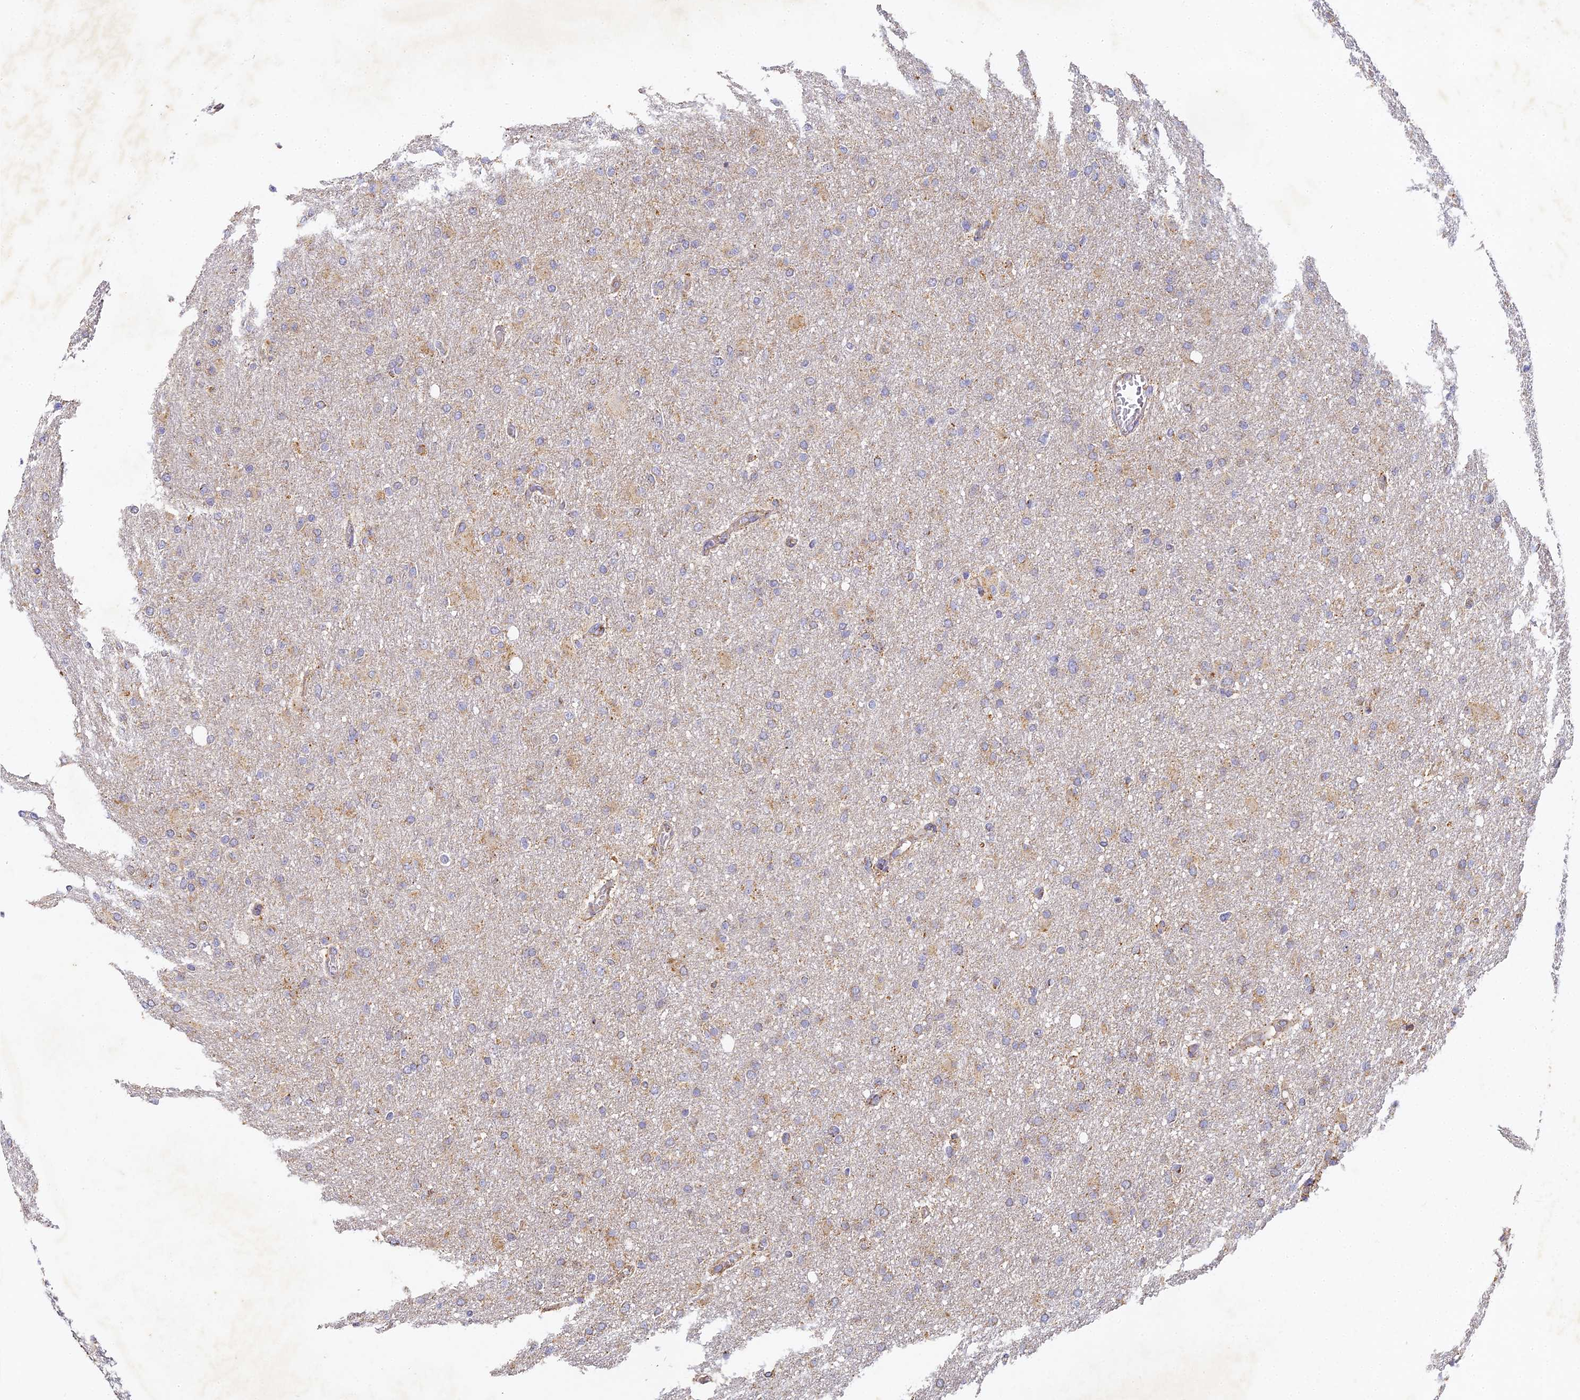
{"staining": {"intensity": "weak", "quantity": "25%-75%", "location": "cytoplasmic/membranous"}, "tissue": "glioma", "cell_type": "Tumor cells", "image_type": "cancer", "snomed": [{"axis": "morphology", "description": "Glioma, malignant, High grade"}, {"axis": "topography", "description": "Cerebral cortex"}], "caption": "Human glioma stained with a brown dye demonstrates weak cytoplasmic/membranous positive expression in approximately 25%-75% of tumor cells.", "gene": "DONSON", "patient": {"sex": "female", "age": 36}}